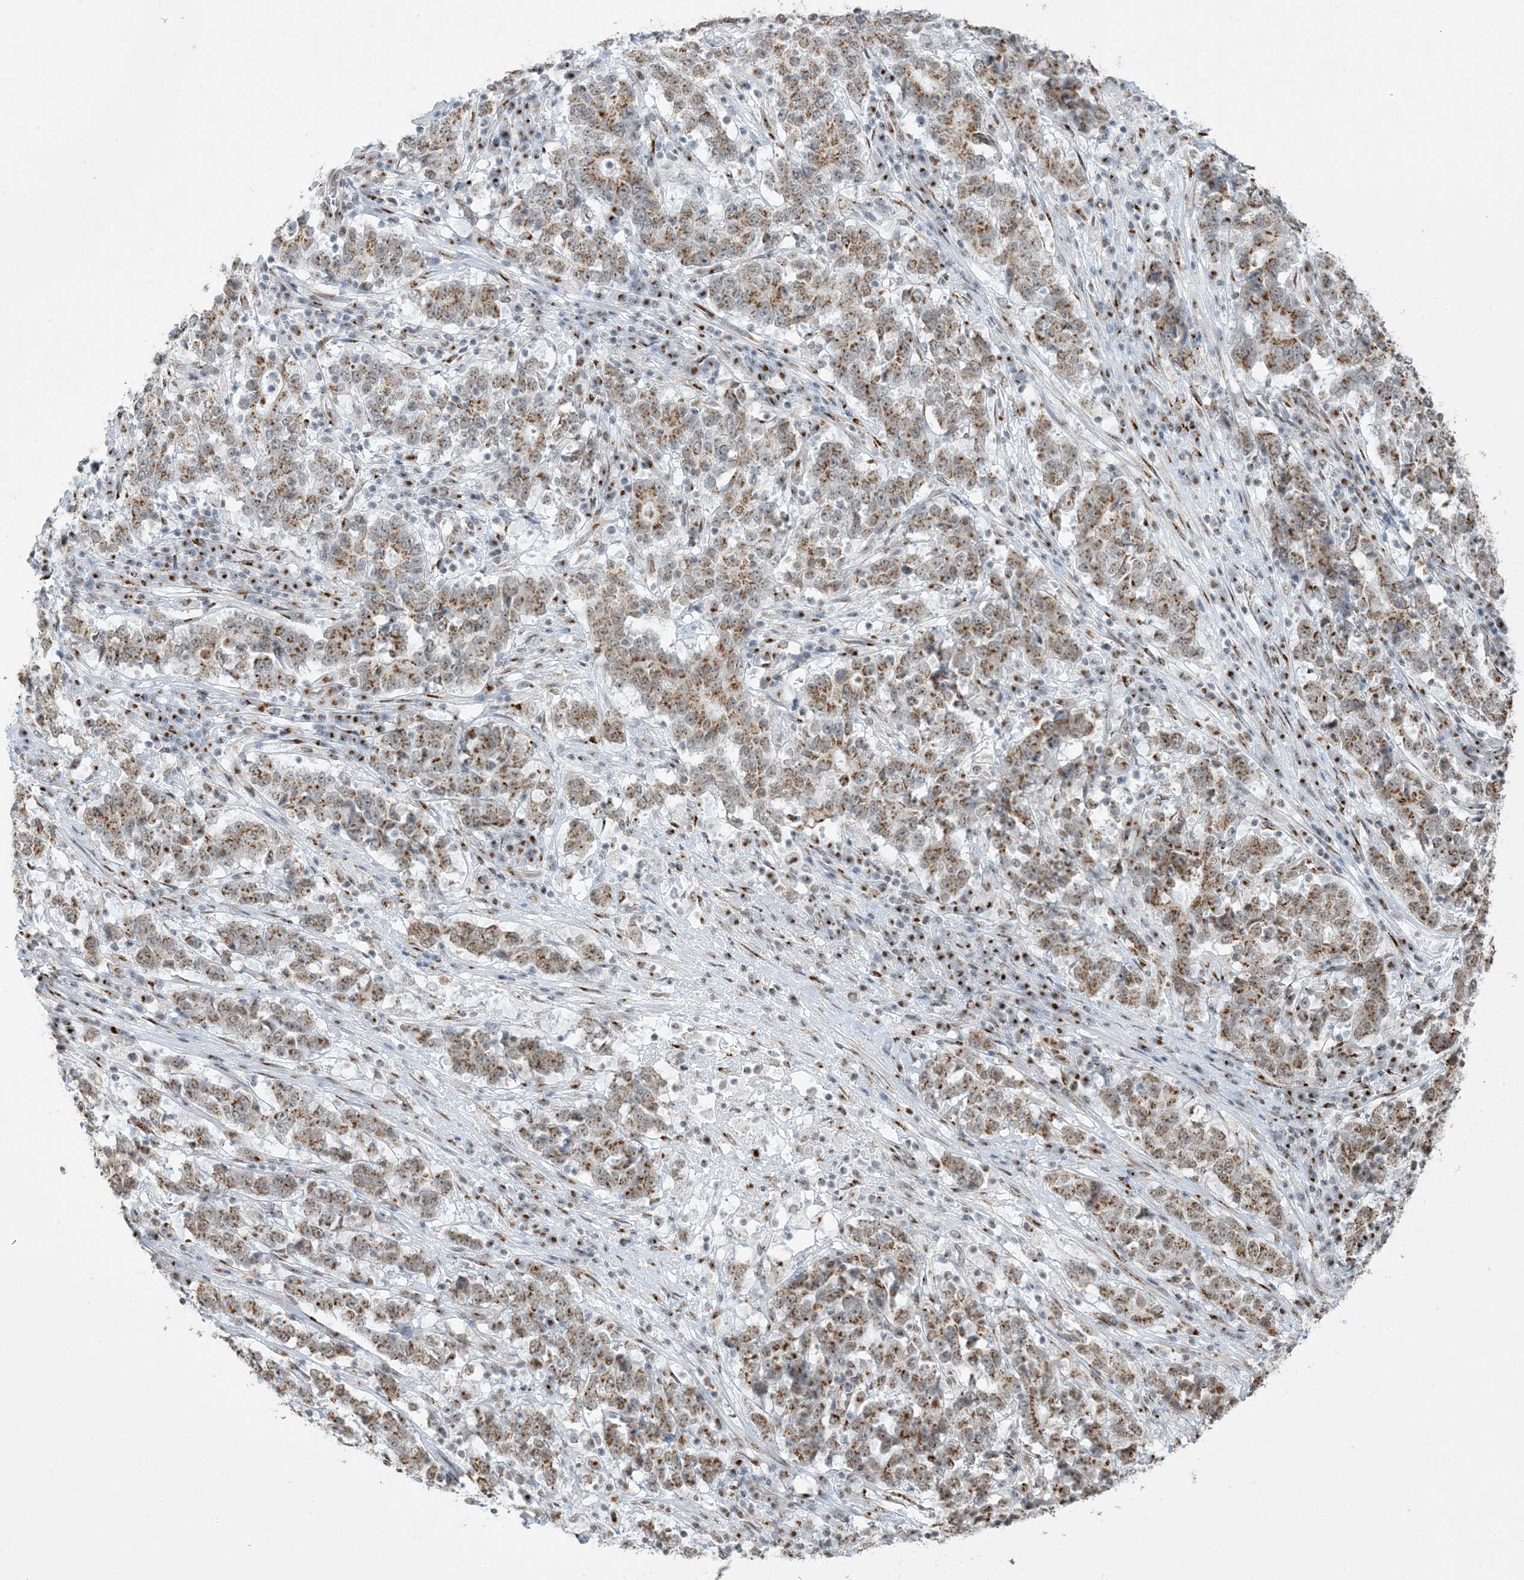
{"staining": {"intensity": "moderate", "quantity": ">75%", "location": "cytoplasmic/membranous,nuclear"}, "tissue": "stomach cancer", "cell_type": "Tumor cells", "image_type": "cancer", "snomed": [{"axis": "morphology", "description": "Adenocarcinoma, NOS"}, {"axis": "topography", "description": "Stomach"}], "caption": "A histopathology image of adenocarcinoma (stomach) stained for a protein reveals moderate cytoplasmic/membranous and nuclear brown staining in tumor cells. (Brightfield microscopy of DAB IHC at high magnification).", "gene": "GPR107", "patient": {"sex": "male", "age": 59}}